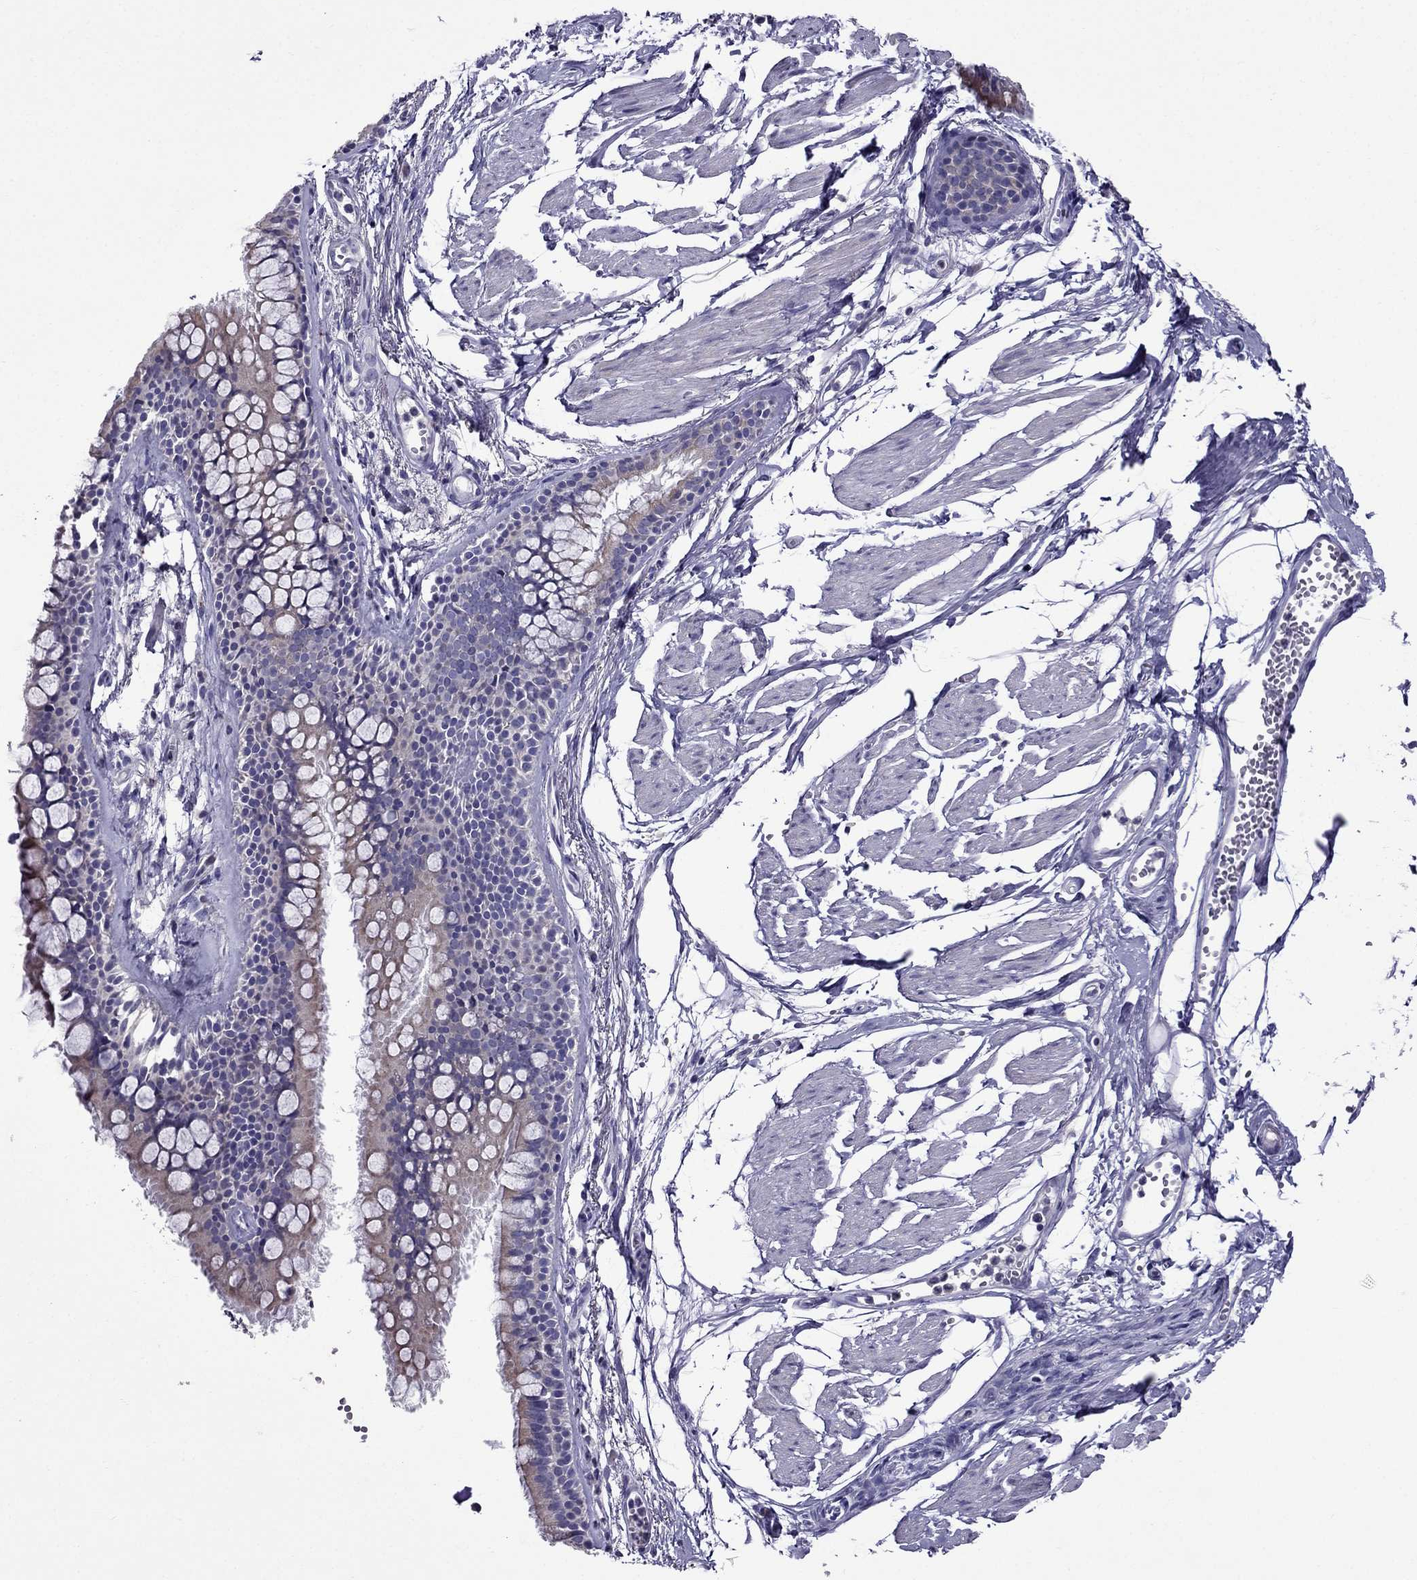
{"staining": {"intensity": "negative", "quantity": "none", "location": "none"}, "tissue": "adipose tissue", "cell_type": "Adipocytes", "image_type": "normal", "snomed": [{"axis": "morphology", "description": "Normal tissue, NOS"}, {"axis": "morphology", "description": "Squamous cell carcinoma, NOS"}, {"axis": "topography", "description": "Cartilage tissue"}, {"axis": "topography", "description": "Lung"}], "caption": "Benign adipose tissue was stained to show a protein in brown. There is no significant staining in adipocytes. (IHC, brightfield microscopy, high magnification).", "gene": "OXCT2", "patient": {"sex": "male", "age": 66}}